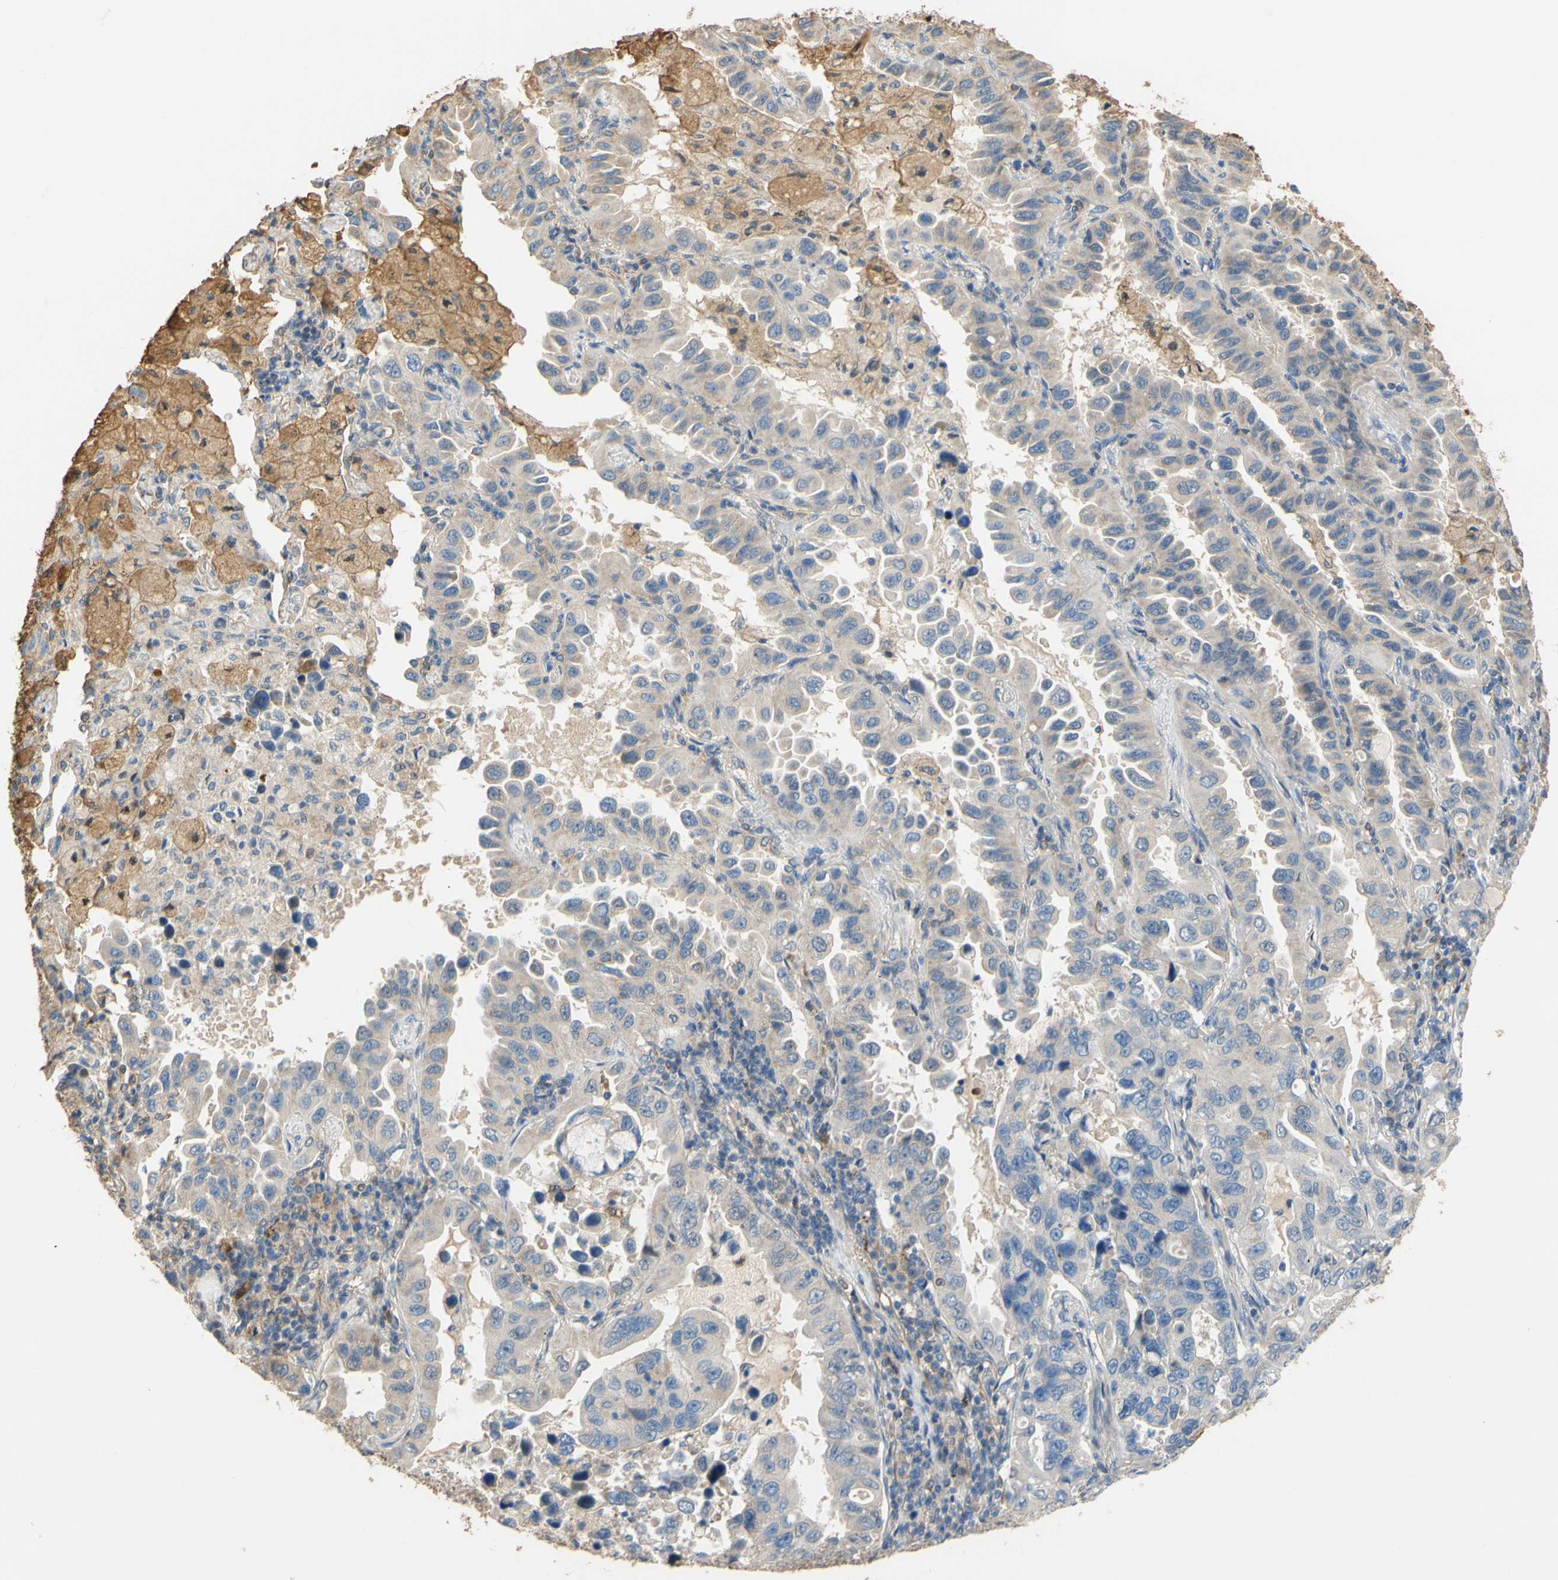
{"staining": {"intensity": "weak", "quantity": ">75%", "location": "cytoplasmic/membranous"}, "tissue": "lung cancer", "cell_type": "Tumor cells", "image_type": "cancer", "snomed": [{"axis": "morphology", "description": "Adenocarcinoma, NOS"}, {"axis": "topography", "description": "Lung"}], "caption": "Protein staining of lung adenocarcinoma tissue demonstrates weak cytoplasmic/membranous staining in approximately >75% of tumor cells.", "gene": "ALDH1A2", "patient": {"sex": "male", "age": 64}}